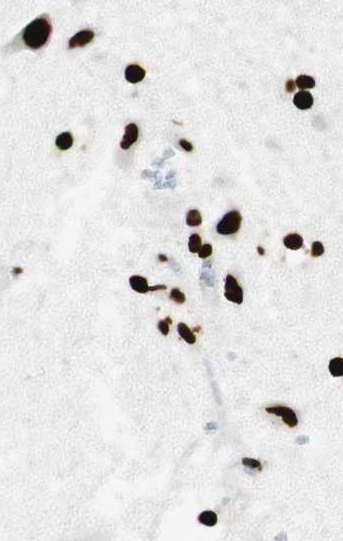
{"staining": {"intensity": "strong", "quantity": ">75%", "location": "nuclear"}, "tissue": "hippocampus", "cell_type": "Glial cells", "image_type": "normal", "snomed": [{"axis": "morphology", "description": "Normal tissue, NOS"}, {"axis": "topography", "description": "Hippocampus"}], "caption": "Immunohistochemical staining of normal human hippocampus displays high levels of strong nuclear expression in about >75% of glial cells. The staining is performed using DAB brown chromogen to label protein expression. The nuclei are counter-stained blue using hematoxylin.", "gene": "GLI2", "patient": {"sex": "male", "age": 45}}